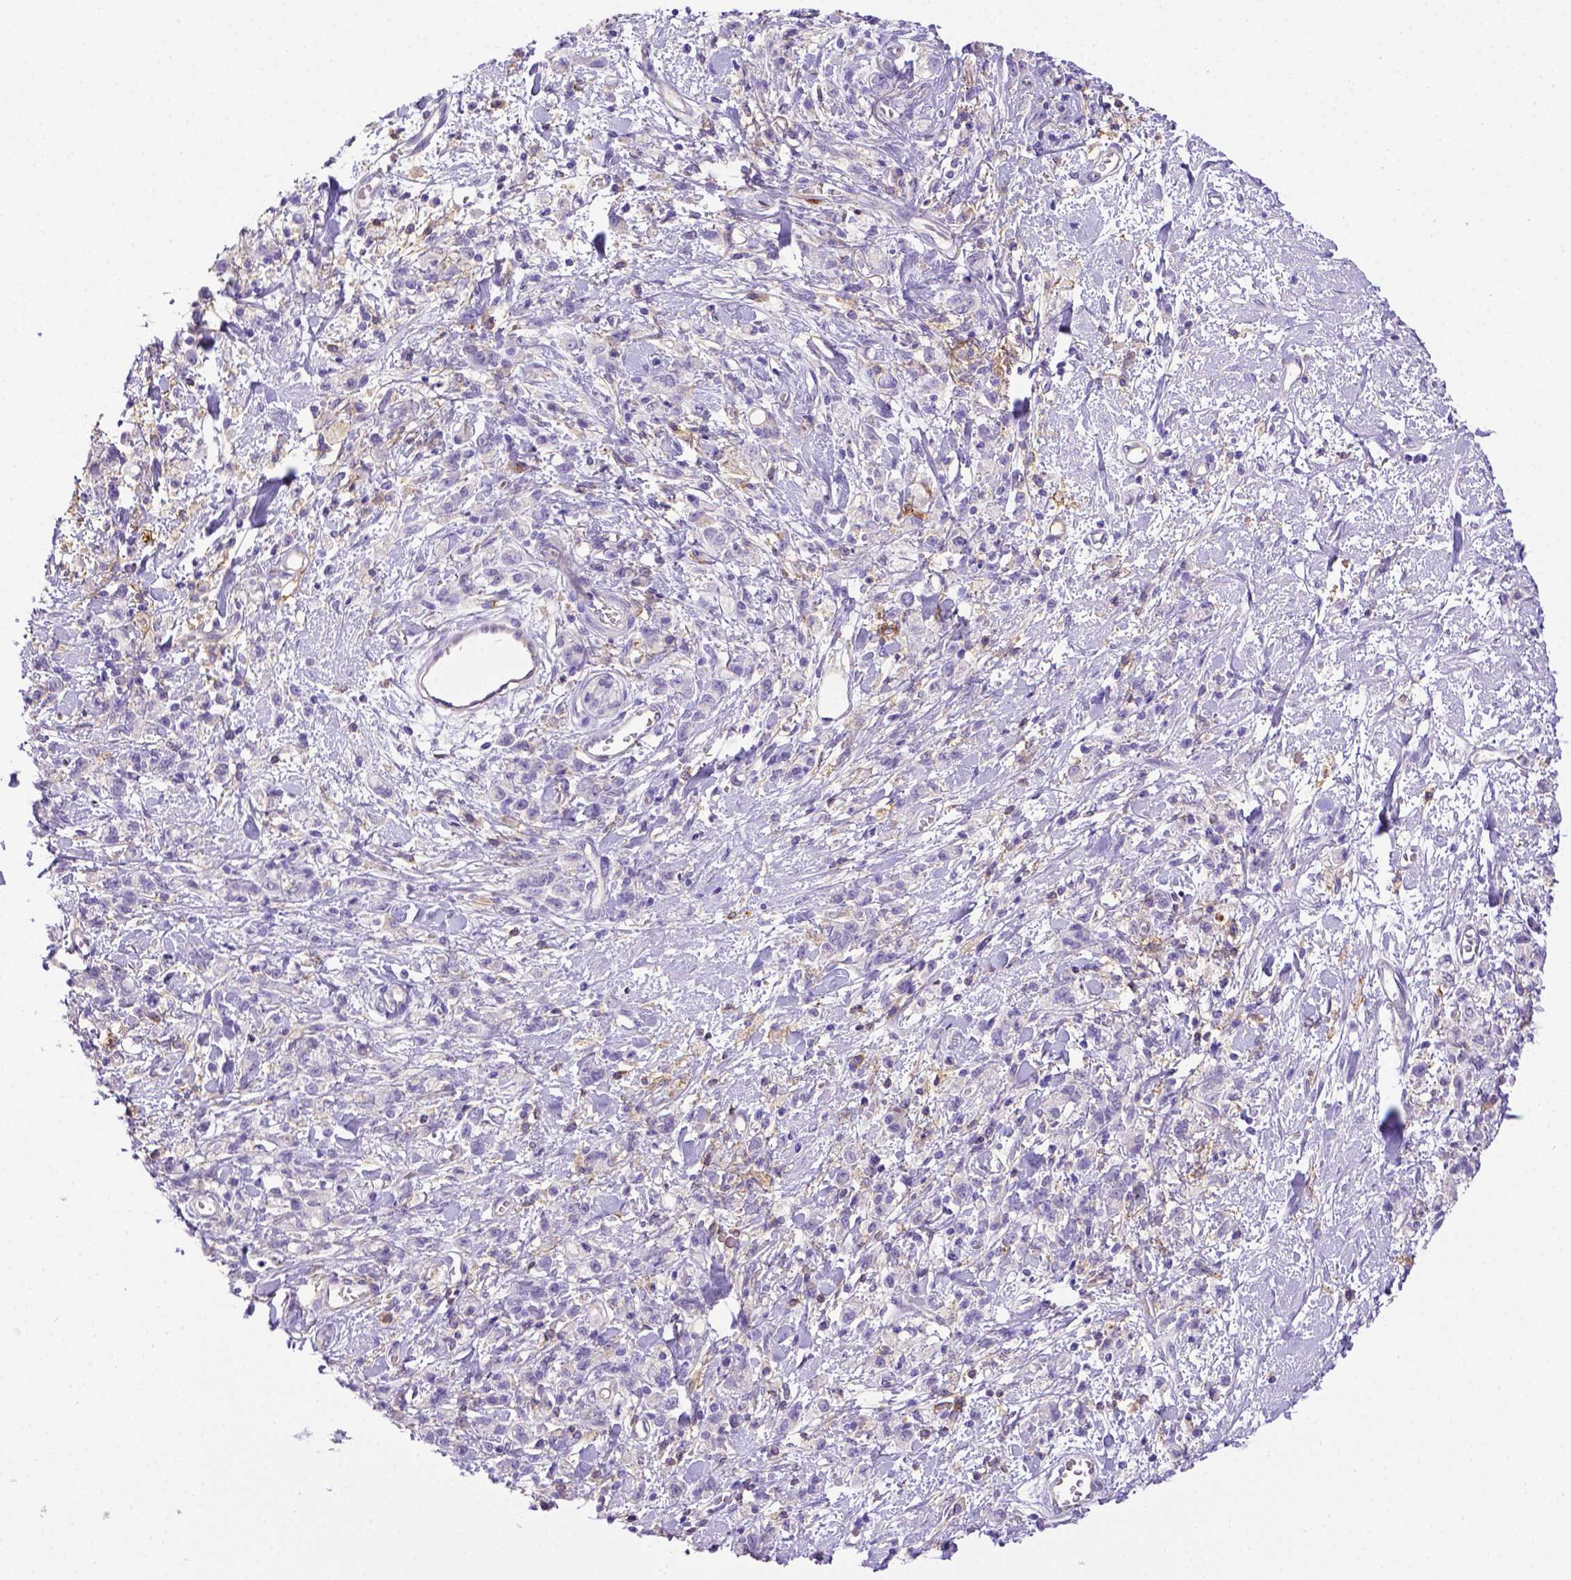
{"staining": {"intensity": "negative", "quantity": "none", "location": "none"}, "tissue": "stomach cancer", "cell_type": "Tumor cells", "image_type": "cancer", "snomed": [{"axis": "morphology", "description": "Adenocarcinoma, NOS"}, {"axis": "topography", "description": "Stomach"}], "caption": "Immunohistochemical staining of human stomach adenocarcinoma shows no significant staining in tumor cells.", "gene": "CD40", "patient": {"sex": "male", "age": 77}}